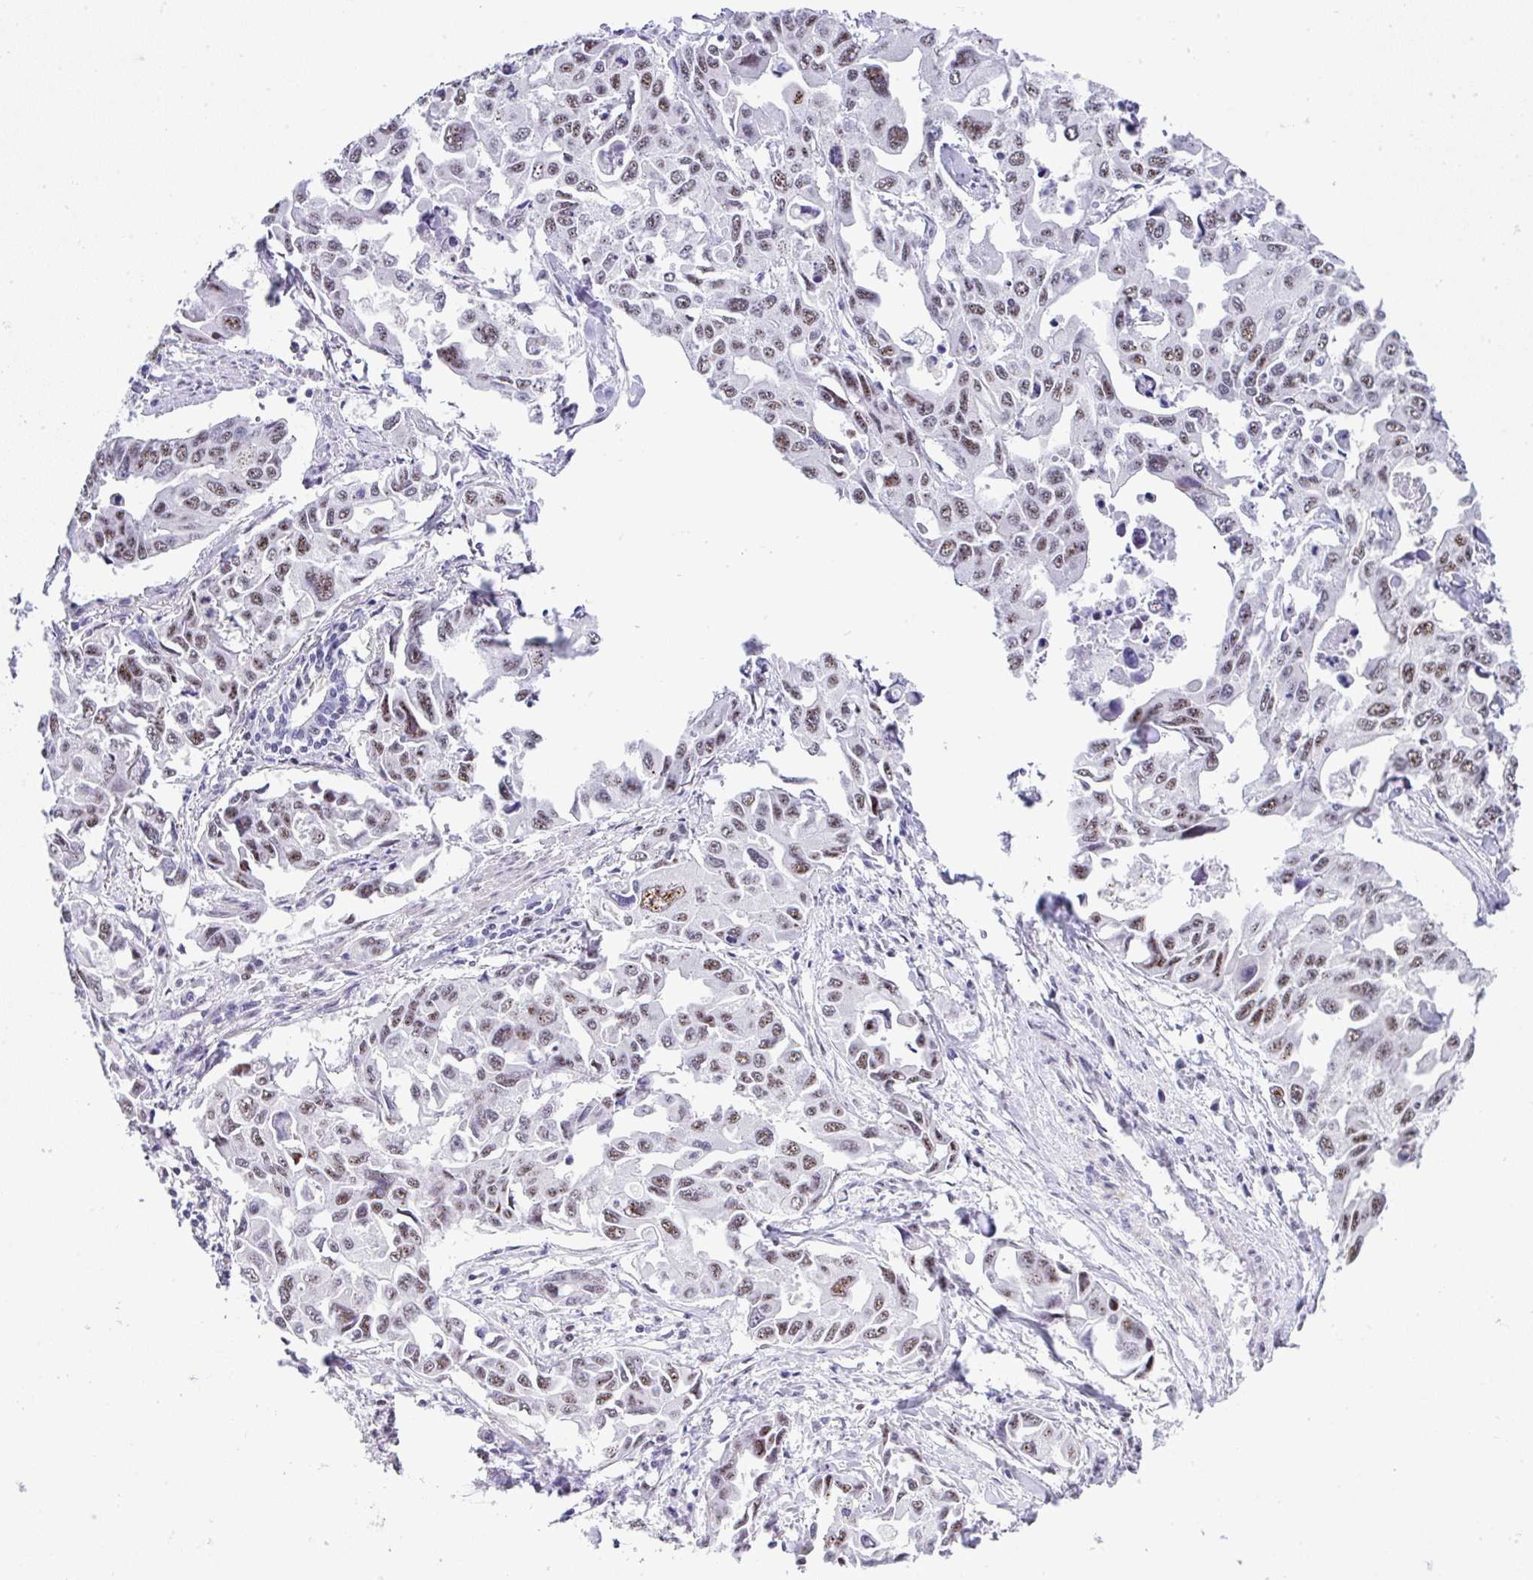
{"staining": {"intensity": "moderate", "quantity": "25%-75%", "location": "nuclear"}, "tissue": "lung cancer", "cell_type": "Tumor cells", "image_type": "cancer", "snomed": [{"axis": "morphology", "description": "Adenocarcinoma, NOS"}, {"axis": "topography", "description": "Lung"}], "caption": "This micrograph shows lung adenocarcinoma stained with immunohistochemistry (IHC) to label a protein in brown. The nuclear of tumor cells show moderate positivity for the protein. Nuclei are counter-stained blue.", "gene": "NR1D2", "patient": {"sex": "male", "age": 64}}